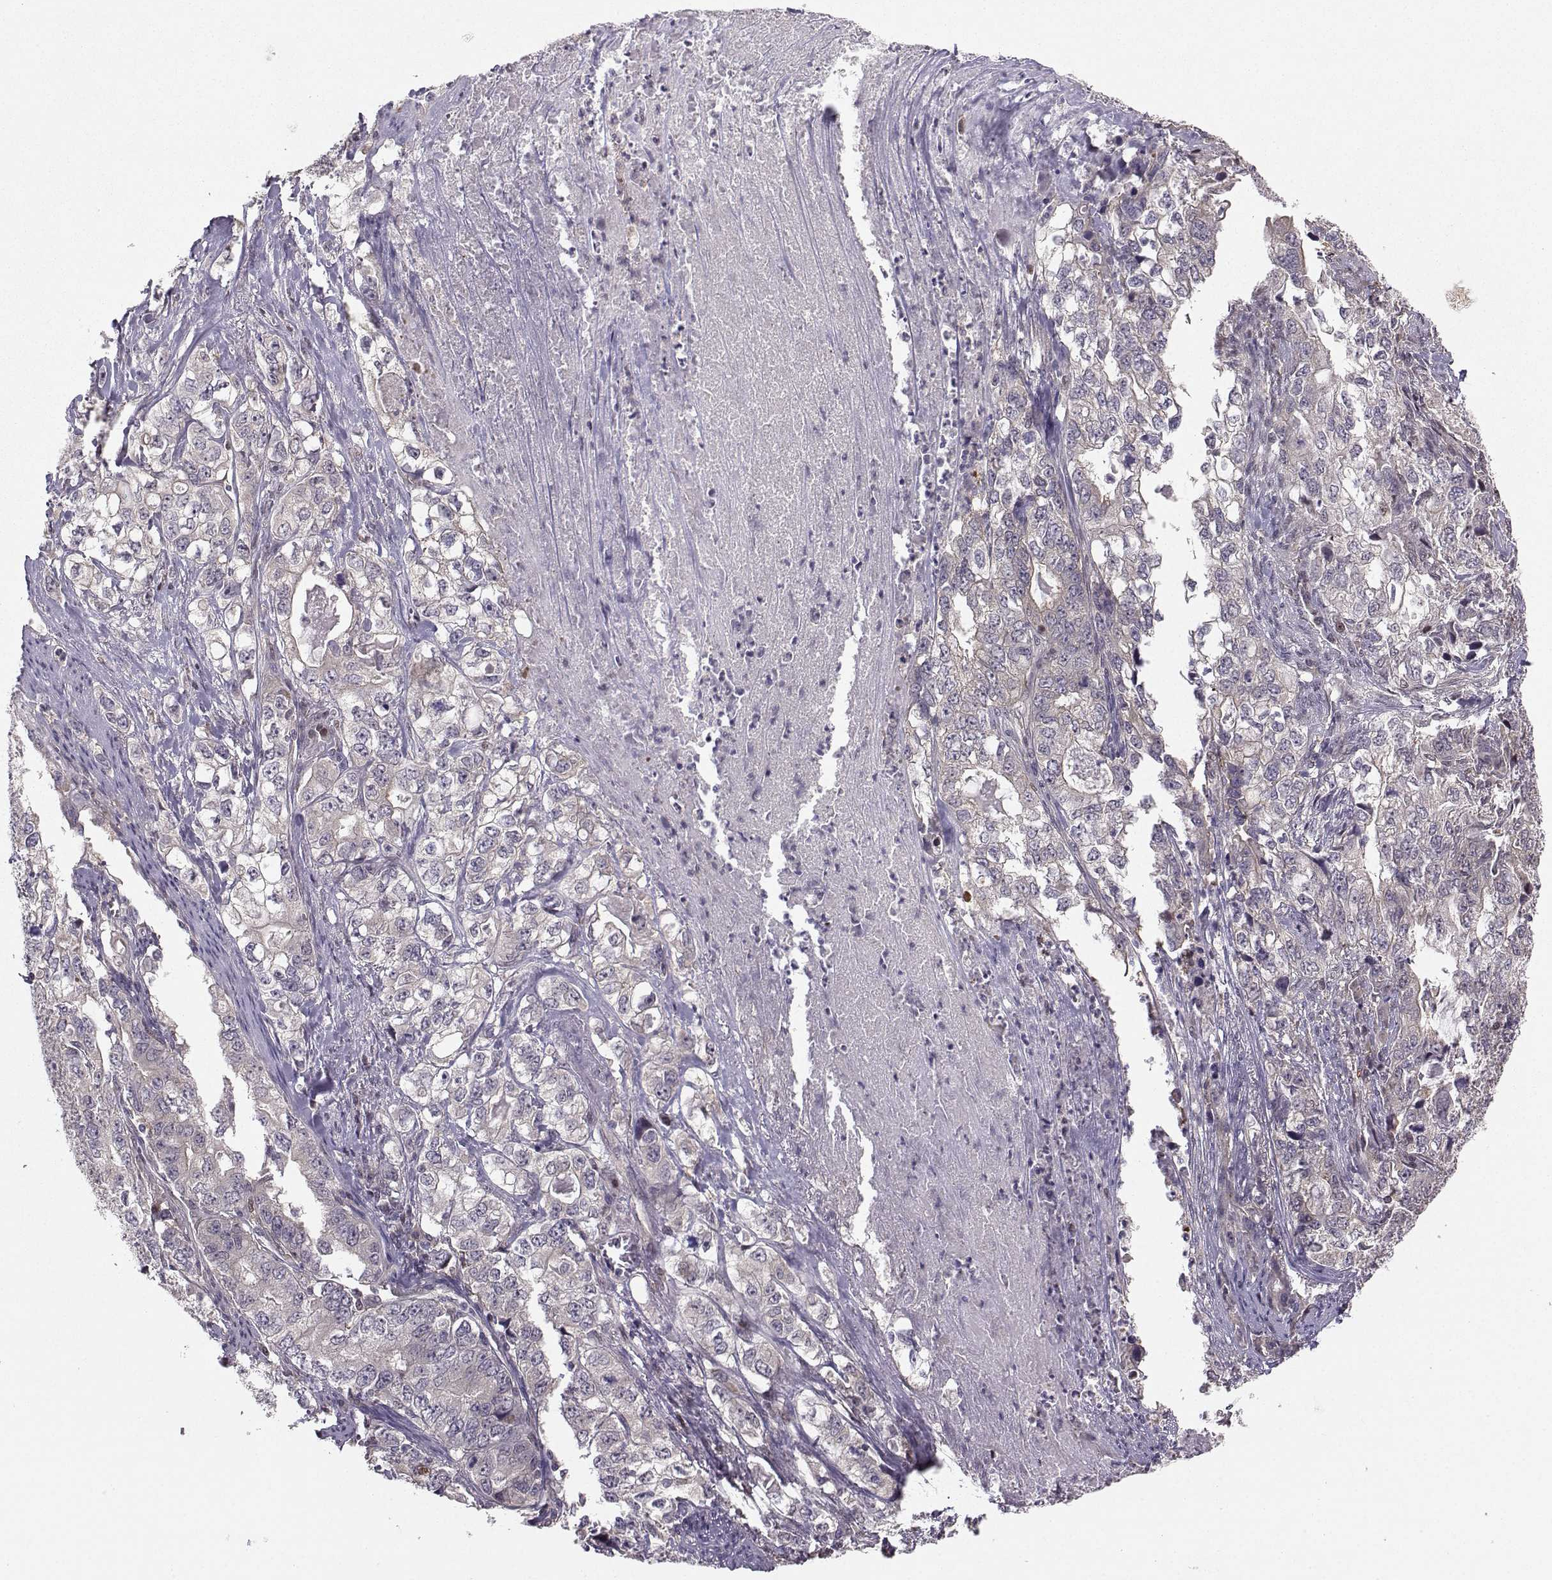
{"staining": {"intensity": "negative", "quantity": "none", "location": "none"}, "tissue": "stomach cancer", "cell_type": "Tumor cells", "image_type": "cancer", "snomed": [{"axis": "morphology", "description": "Adenocarcinoma, NOS"}, {"axis": "topography", "description": "Stomach, lower"}], "caption": "DAB (3,3'-diaminobenzidine) immunohistochemical staining of stomach cancer (adenocarcinoma) displays no significant expression in tumor cells. The staining was performed using DAB to visualize the protein expression in brown, while the nuclei were stained in blue with hematoxylin (Magnification: 20x).", "gene": "PKP2", "patient": {"sex": "female", "age": 72}}